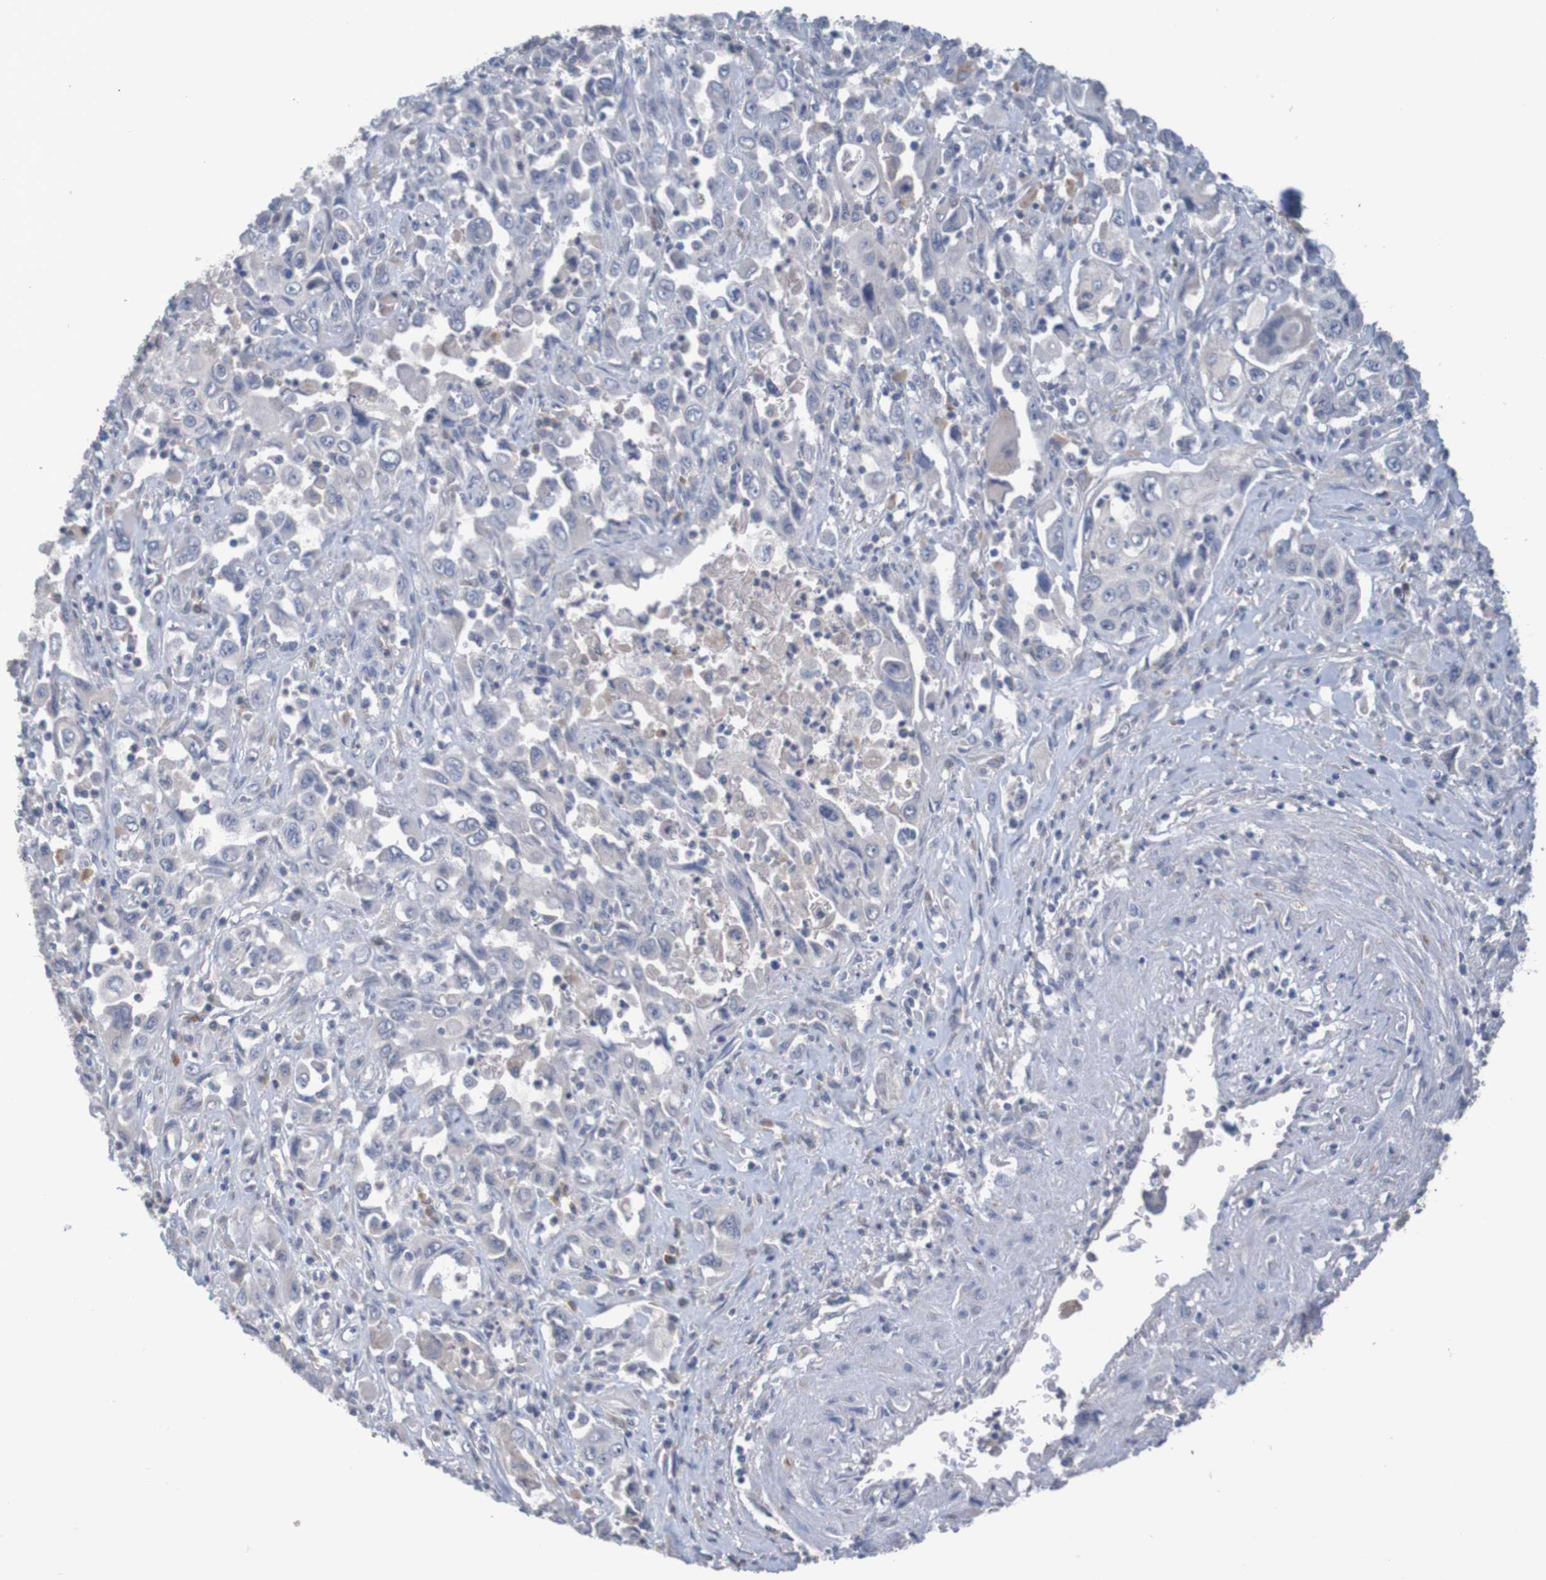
{"staining": {"intensity": "weak", "quantity": "<25%", "location": "cytoplasmic/membranous"}, "tissue": "pancreatic cancer", "cell_type": "Tumor cells", "image_type": "cancer", "snomed": [{"axis": "morphology", "description": "Adenocarcinoma, NOS"}, {"axis": "topography", "description": "Pancreas"}], "caption": "Immunohistochemistry (IHC) of human adenocarcinoma (pancreatic) exhibits no positivity in tumor cells. (DAB immunohistochemistry (IHC), high magnification).", "gene": "LTA", "patient": {"sex": "male", "age": 70}}